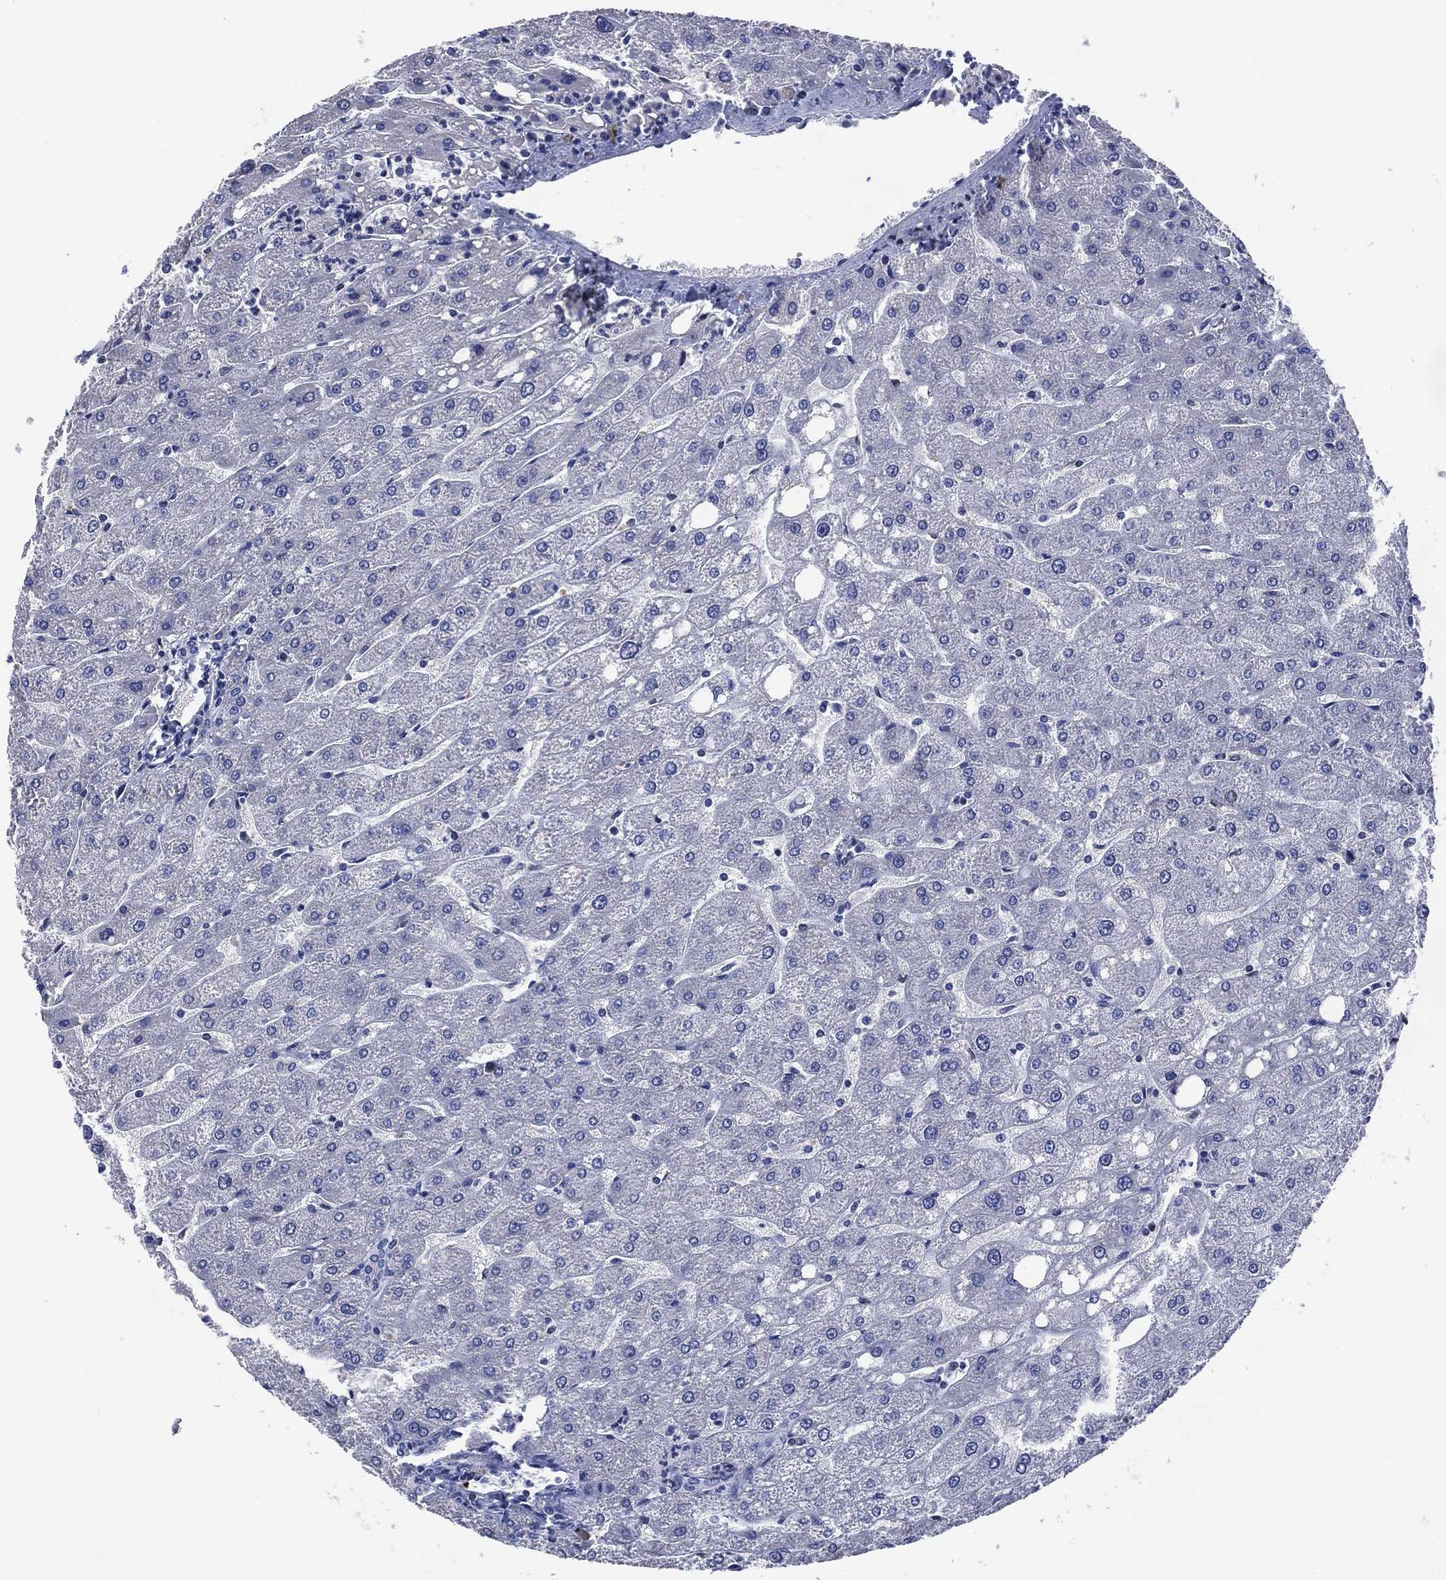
{"staining": {"intensity": "negative", "quantity": "none", "location": "none"}, "tissue": "liver", "cell_type": "Cholangiocytes", "image_type": "normal", "snomed": [{"axis": "morphology", "description": "Normal tissue, NOS"}, {"axis": "topography", "description": "Liver"}], "caption": "Histopathology image shows no protein positivity in cholangiocytes of benign liver. (DAB (3,3'-diaminobenzidine) immunohistochemistry (IHC), high magnification).", "gene": "USP26", "patient": {"sex": "male", "age": 67}}